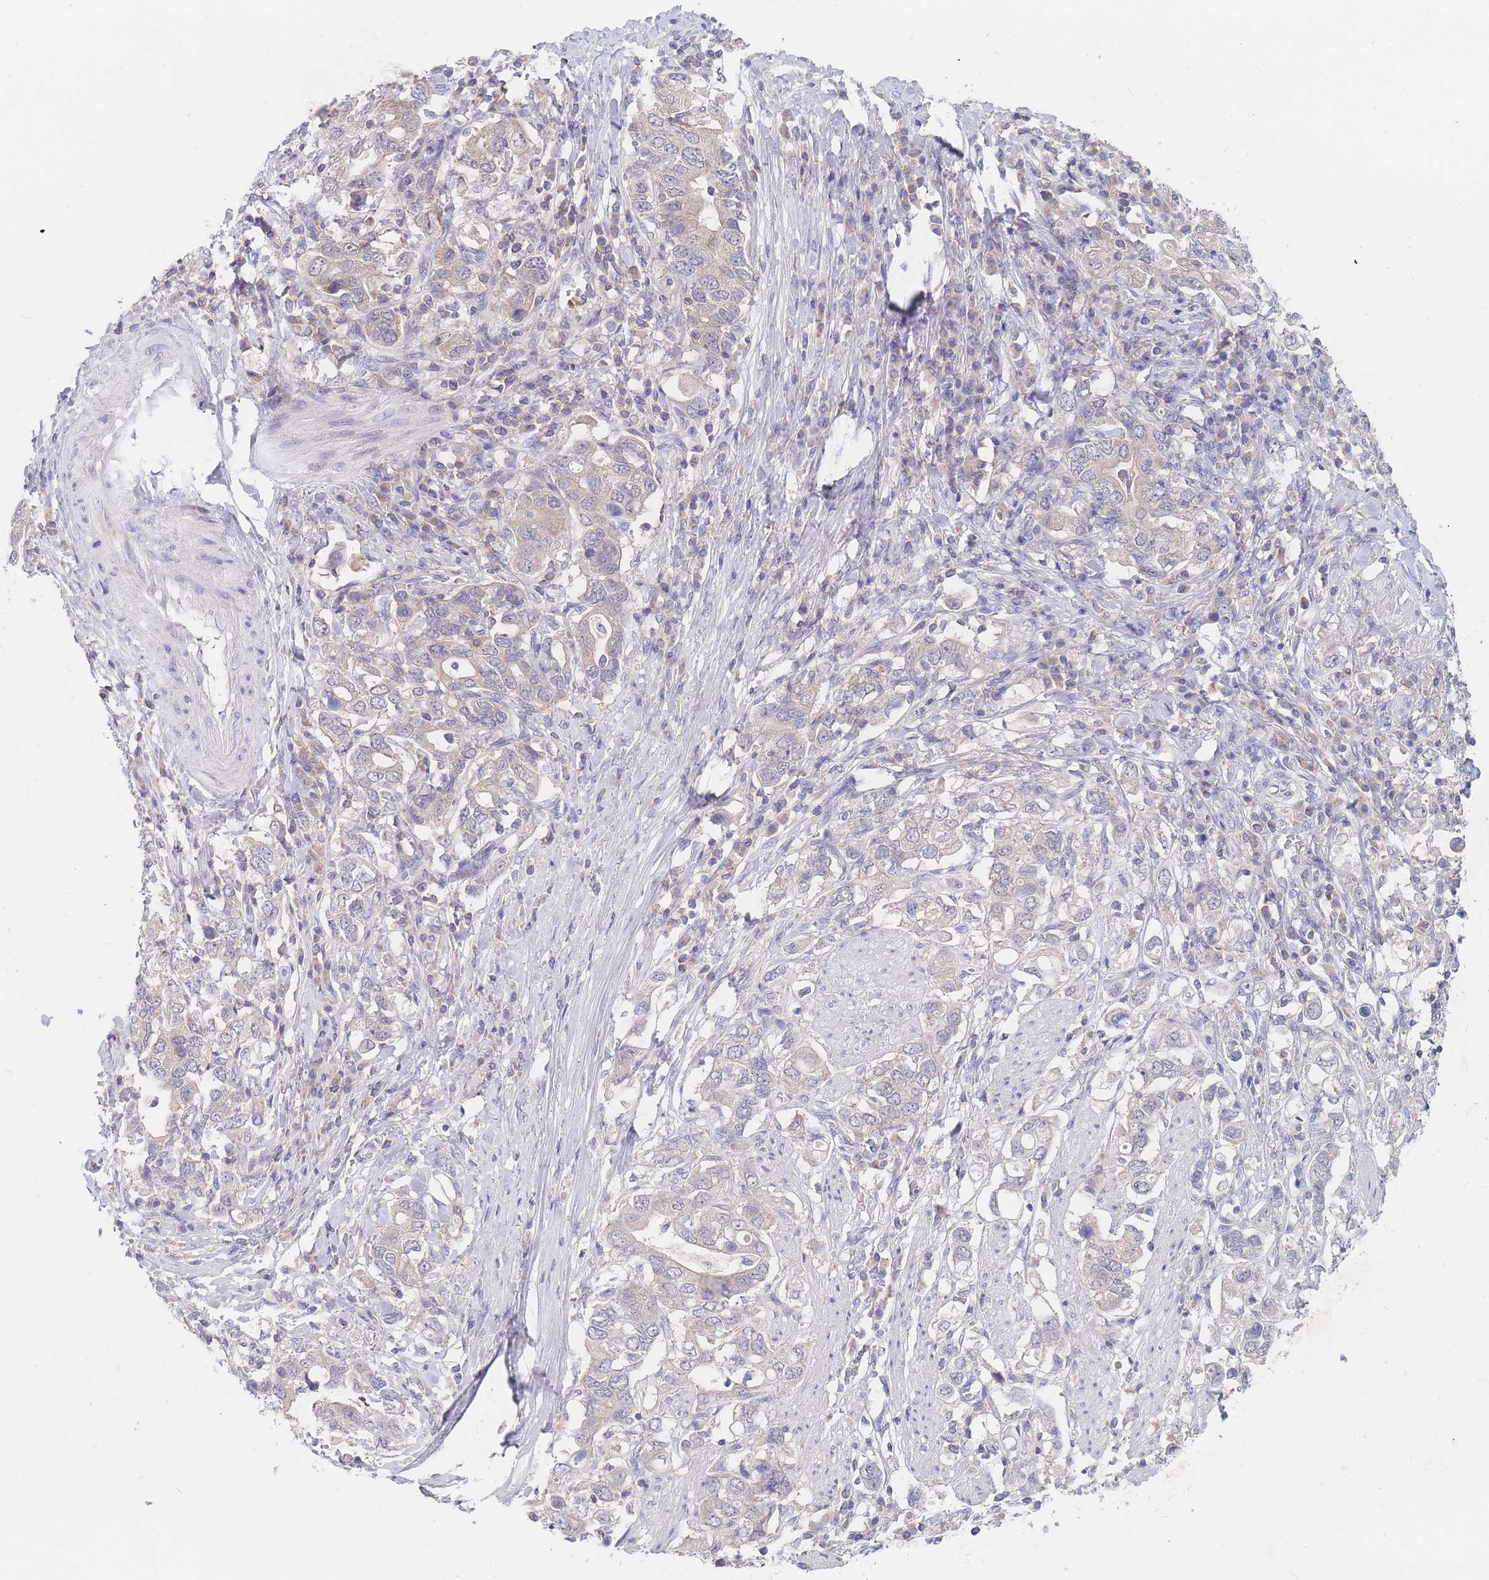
{"staining": {"intensity": "weak", "quantity": "25%-75%", "location": "cytoplasmic/membranous"}, "tissue": "stomach cancer", "cell_type": "Tumor cells", "image_type": "cancer", "snomed": [{"axis": "morphology", "description": "Adenocarcinoma, NOS"}, {"axis": "topography", "description": "Stomach, upper"}, {"axis": "topography", "description": "Stomach"}], "caption": "High-power microscopy captured an immunohistochemistry micrograph of stomach adenocarcinoma, revealing weak cytoplasmic/membranous expression in approximately 25%-75% of tumor cells. Ihc stains the protein of interest in brown and the nuclei are stained blue.", "gene": "PPP6C", "patient": {"sex": "male", "age": 62}}